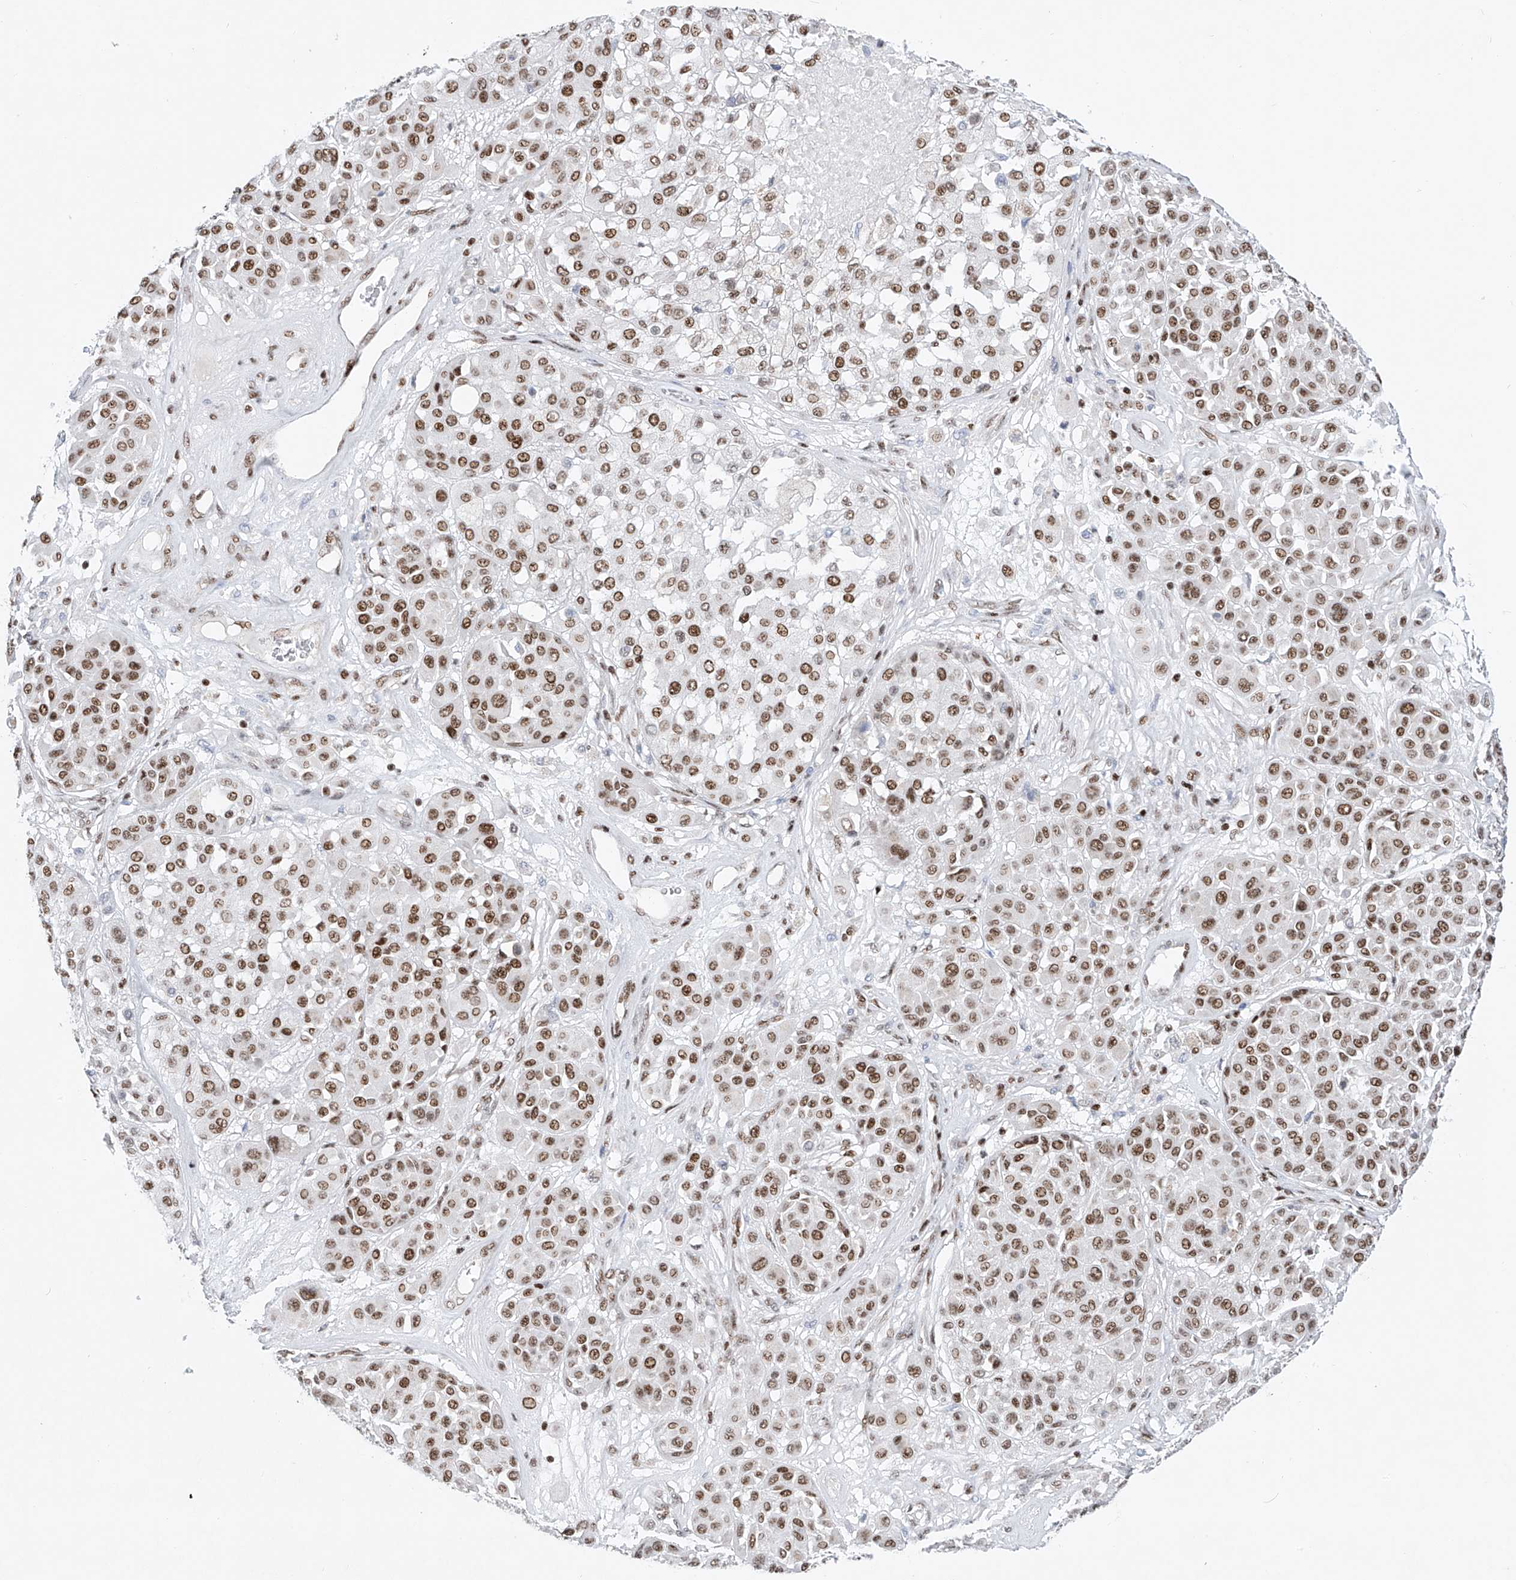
{"staining": {"intensity": "moderate", "quantity": ">75%", "location": "nuclear"}, "tissue": "melanoma", "cell_type": "Tumor cells", "image_type": "cancer", "snomed": [{"axis": "morphology", "description": "Malignant melanoma, Metastatic site"}, {"axis": "topography", "description": "Soft tissue"}], "caption": "The micrograph shows staining of melanoma, revealing moderate nuclear protein staining (brown color) within tumor cells.", "gene": "TAF4", "patient": {"sex": "male", "age": 41}}